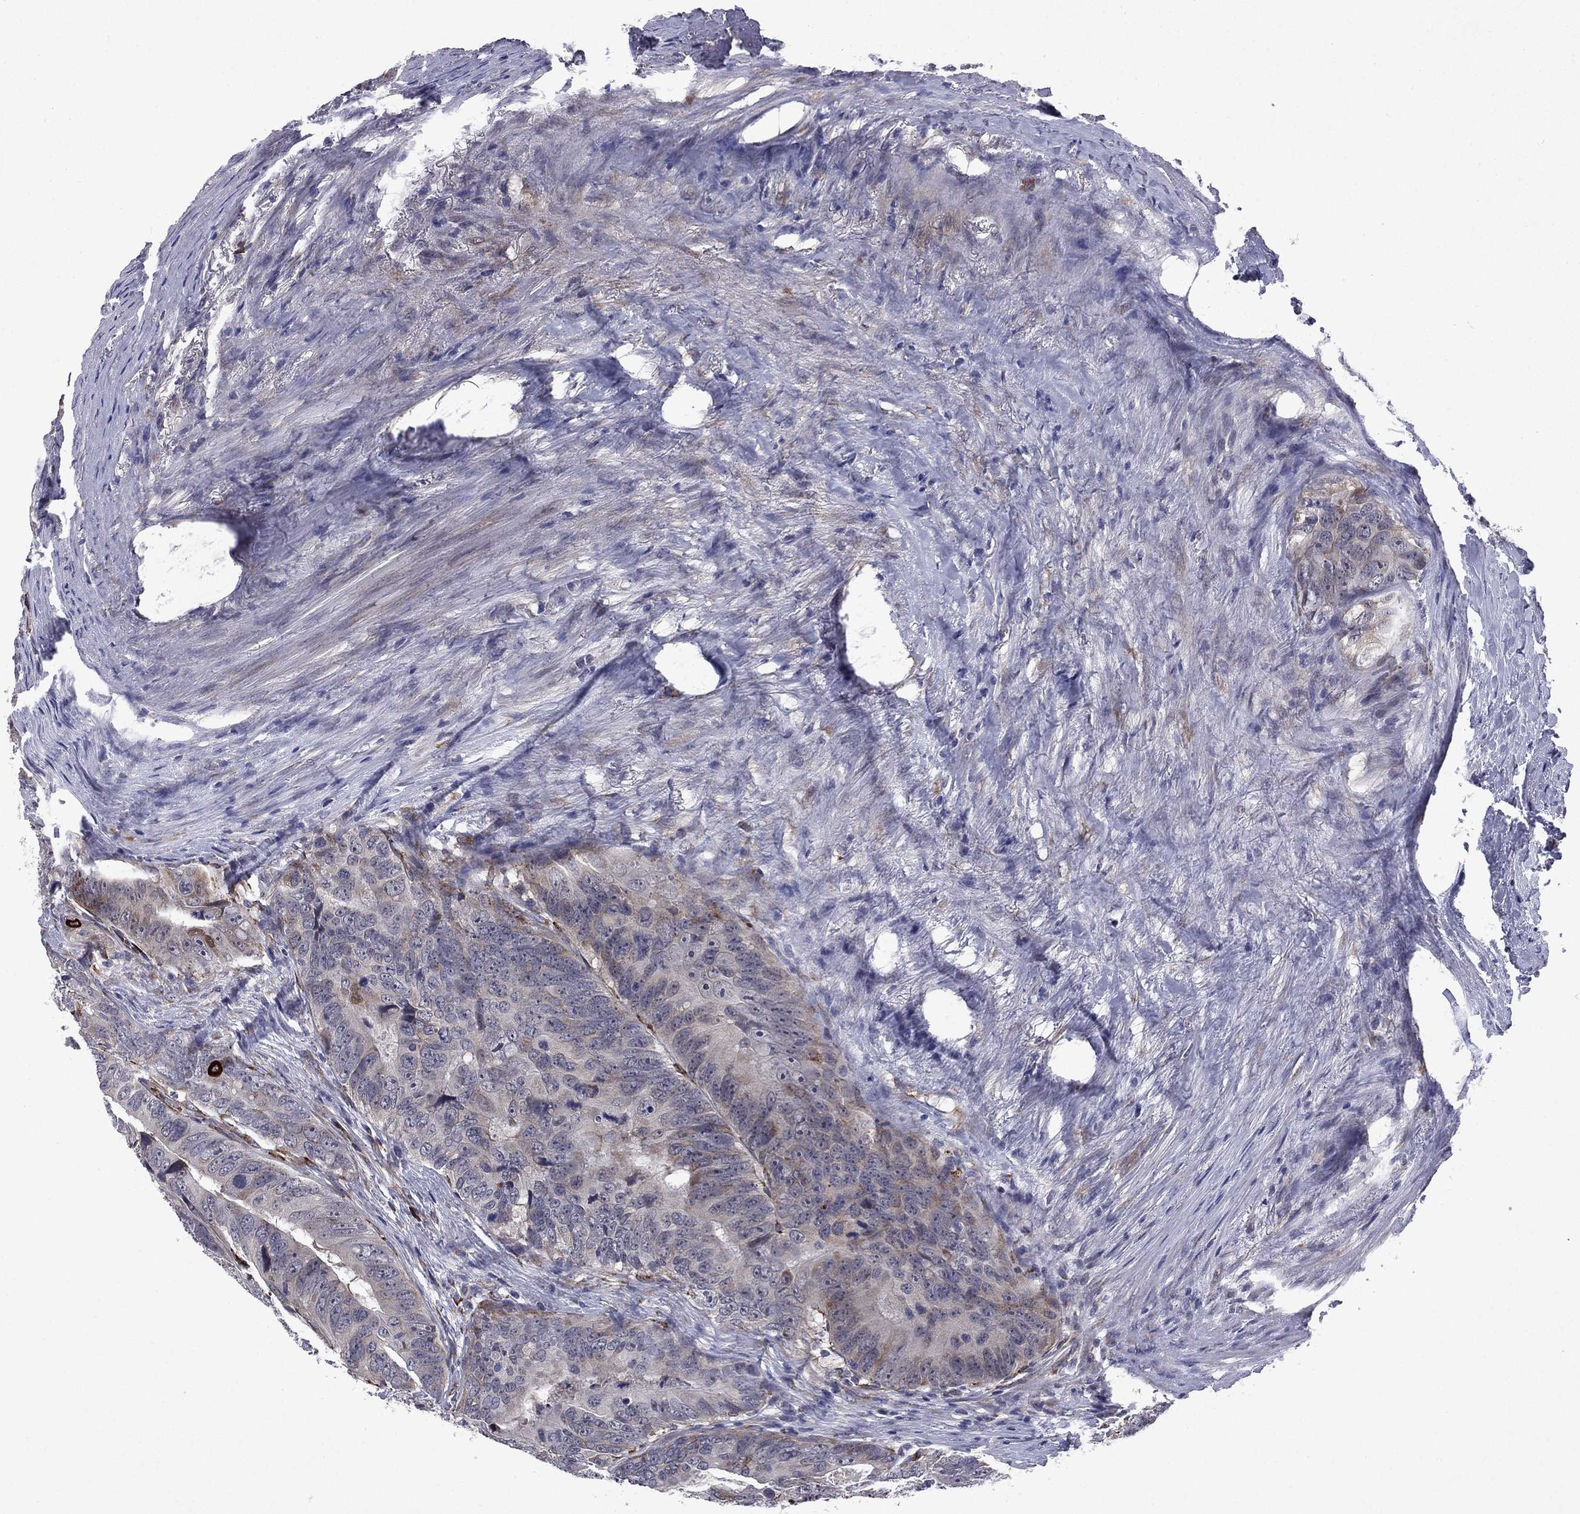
{"staining": {"intensity": "weak", "quantity": "<25%", "location": "cytoplasmic/membranous"}, "tissue": "colorectal cancer", "cell_type": "Tumor cells", "image_type": "cancer", "snomed": [{"axis": "morphology", "description": "Adenocarcinoma, NOS"}, {"axis": "topography", "description": "Colon"}], "caption": "IHC micrograph of colorectal cancer (adenocarcinoma) stained for a protein (brown), which shows no expression in tumor cells.", "gene": "ECM1", "patient": {"sex": "male", "age": 79}}